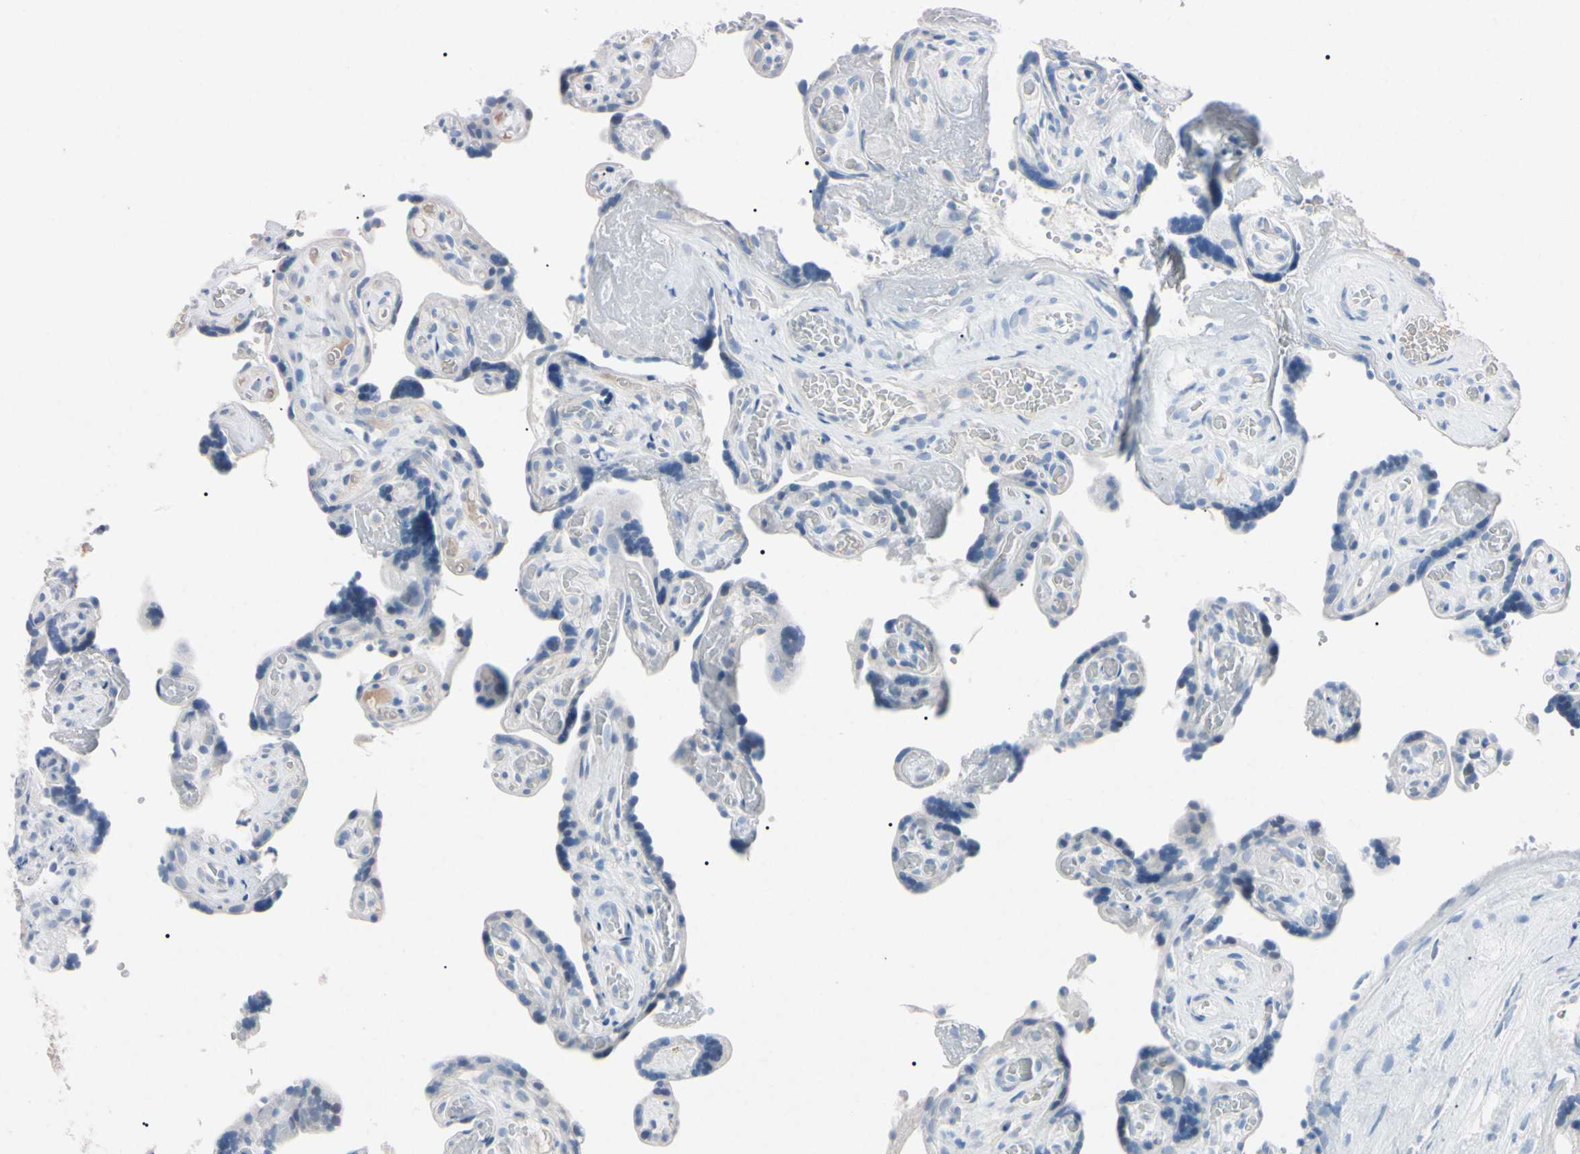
{"staining": {"intensity": "negative", "quantity": "none", "location": "none"}, "tissue": "placenta", "cell_type": "Decidual cells", "image_type": "normal", "snomed": [{"axis": "morphology", "description": "Normal tissue, NOS"}, {"axis": "topography", "description": "Placenta"}], "caption": "DAB (3,3'-diaminobenzidine) immunohistochemical staining of normal human placenta reveals no significant staining in decidual cells.", "gene": "ELN", "patient": {"sex": "female", "age": 30}}